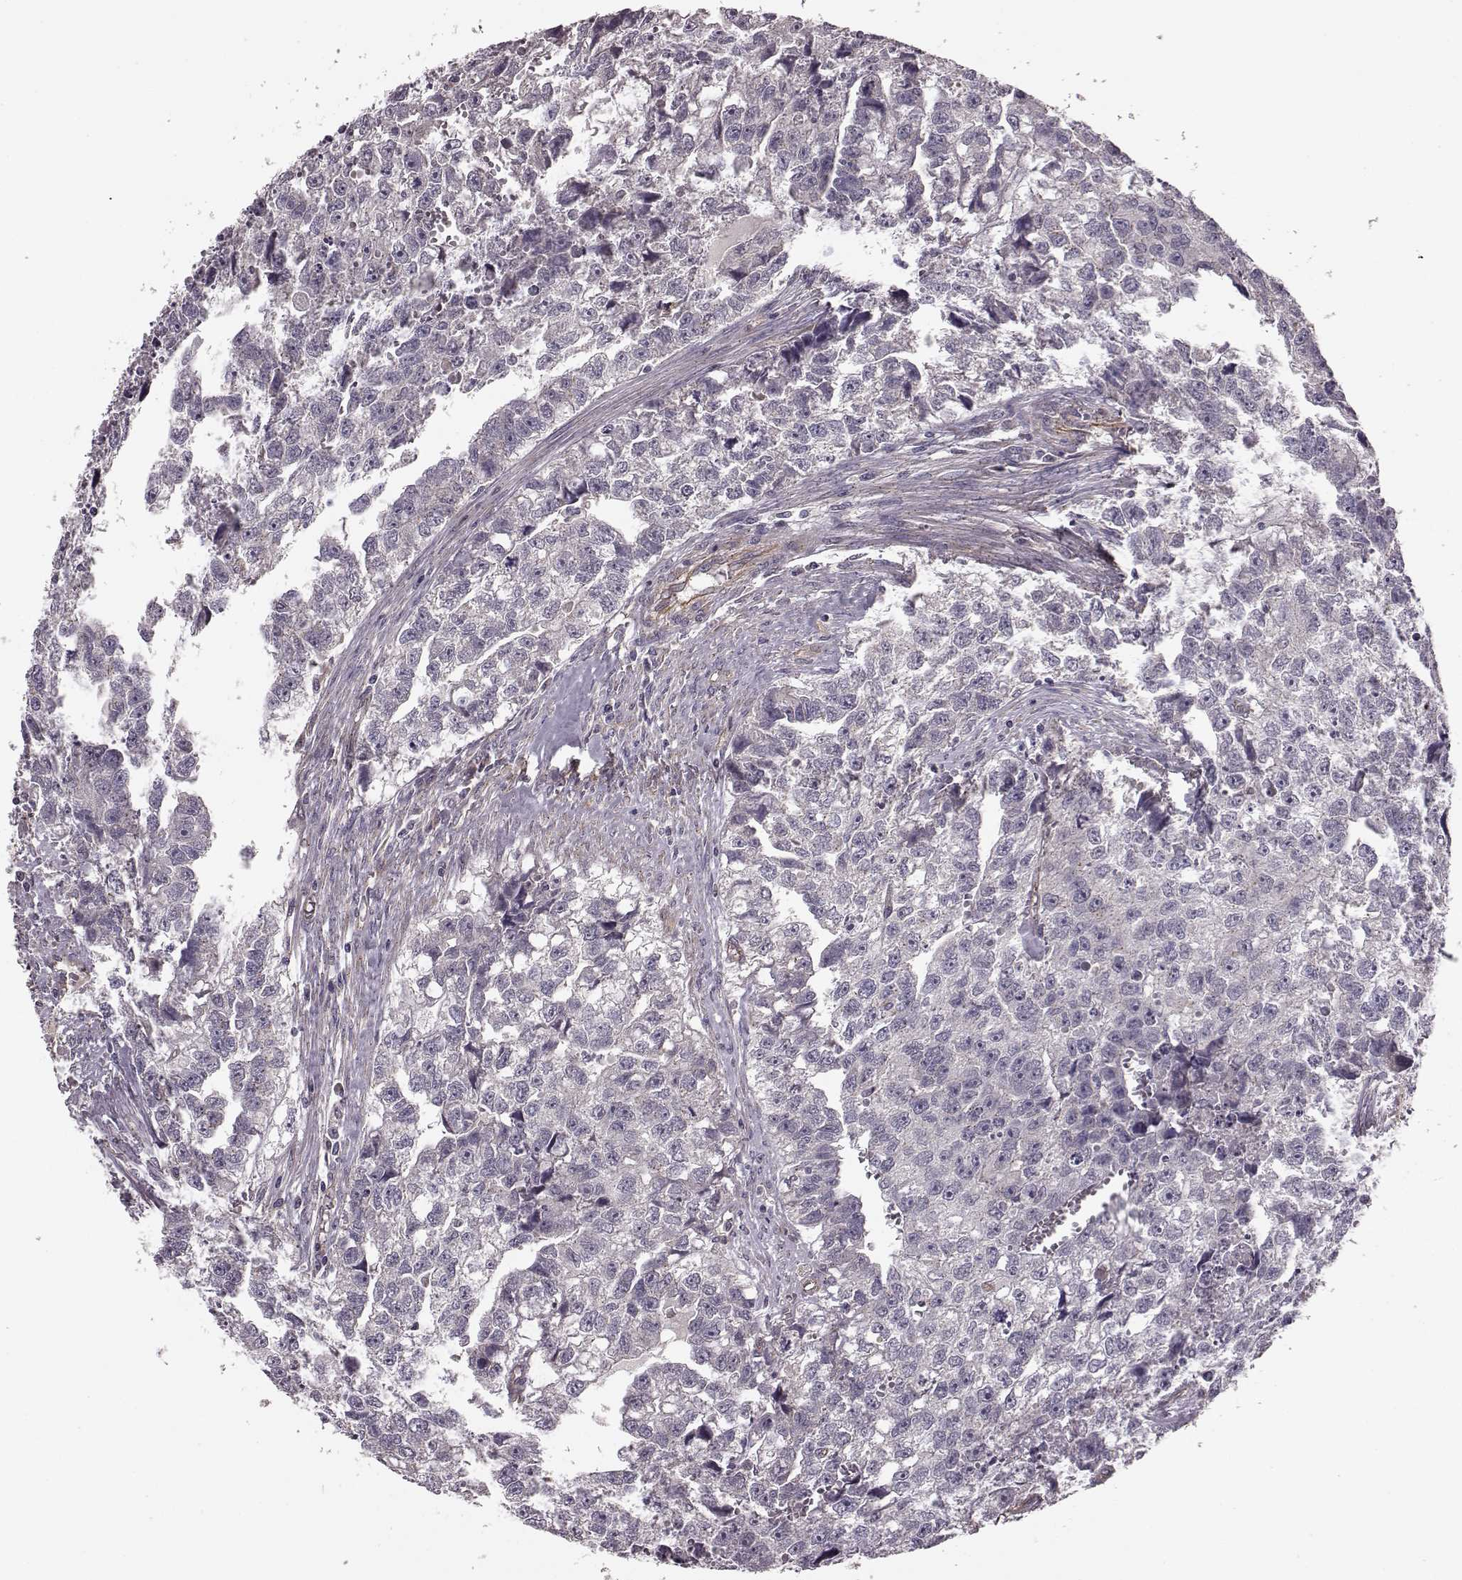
{"staining": {"intensity": "negative", "quantity": "none", "location": "none"}, "tissue": "testis cancer", "cell_type": "Tumor cells", "image_type": "cancer", "snomed": [{"axis": "morphology", "description": "Carcinoma, Embryonal, NOS"}, {"axis": "morphology", "description": "Teratoma, malignant, NOS"}, {"axis": "topography", "description": "Testis"}], "caption": "A high-resolution histopathology image shows IHC staining of testis cancer, which reveals no significant positivity in tumor cells.", "gene": "NTF3", "patient": {"sex": "male", "age": 44}}